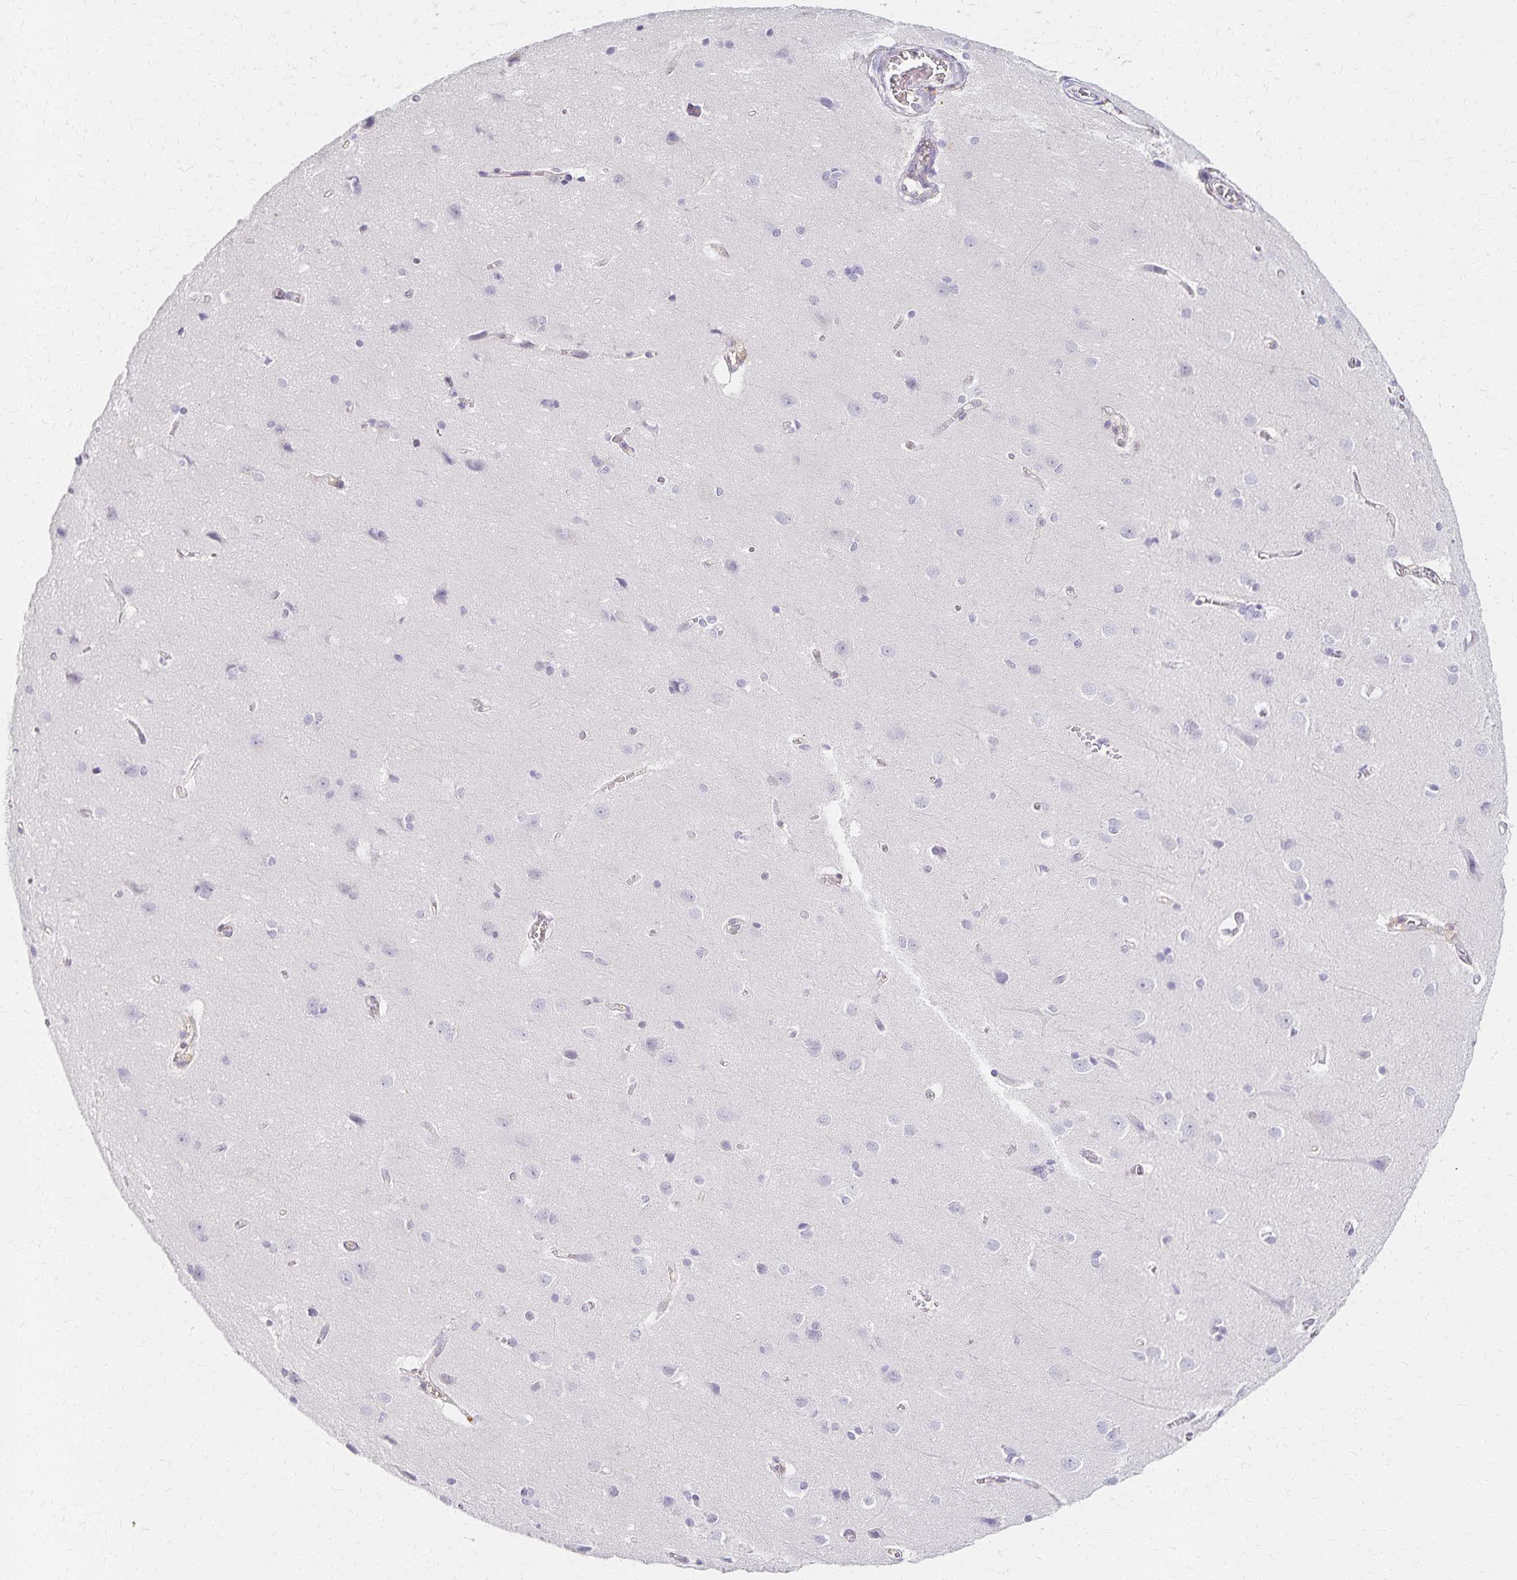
{"staining": {"intensity": "negative", "quantity": "none", "location": "none"}, "tissue": "cerebral cortex", "cell_type": "Endothelial cells", "image_type": "normal", "snomed": [{"axis": "morphology", "description": "Normal tissue, NOS"}, {"axis": "topography", "description": "Cerebral cortex"}], "caption": "An immunohistochemistry micrograph of unremarkable cerebral cortex is shown. There is no staining in endothelial cells of cerebral cortex.", "gene": "AZGP1", "patient": {"sex": "male", "age": 37}}